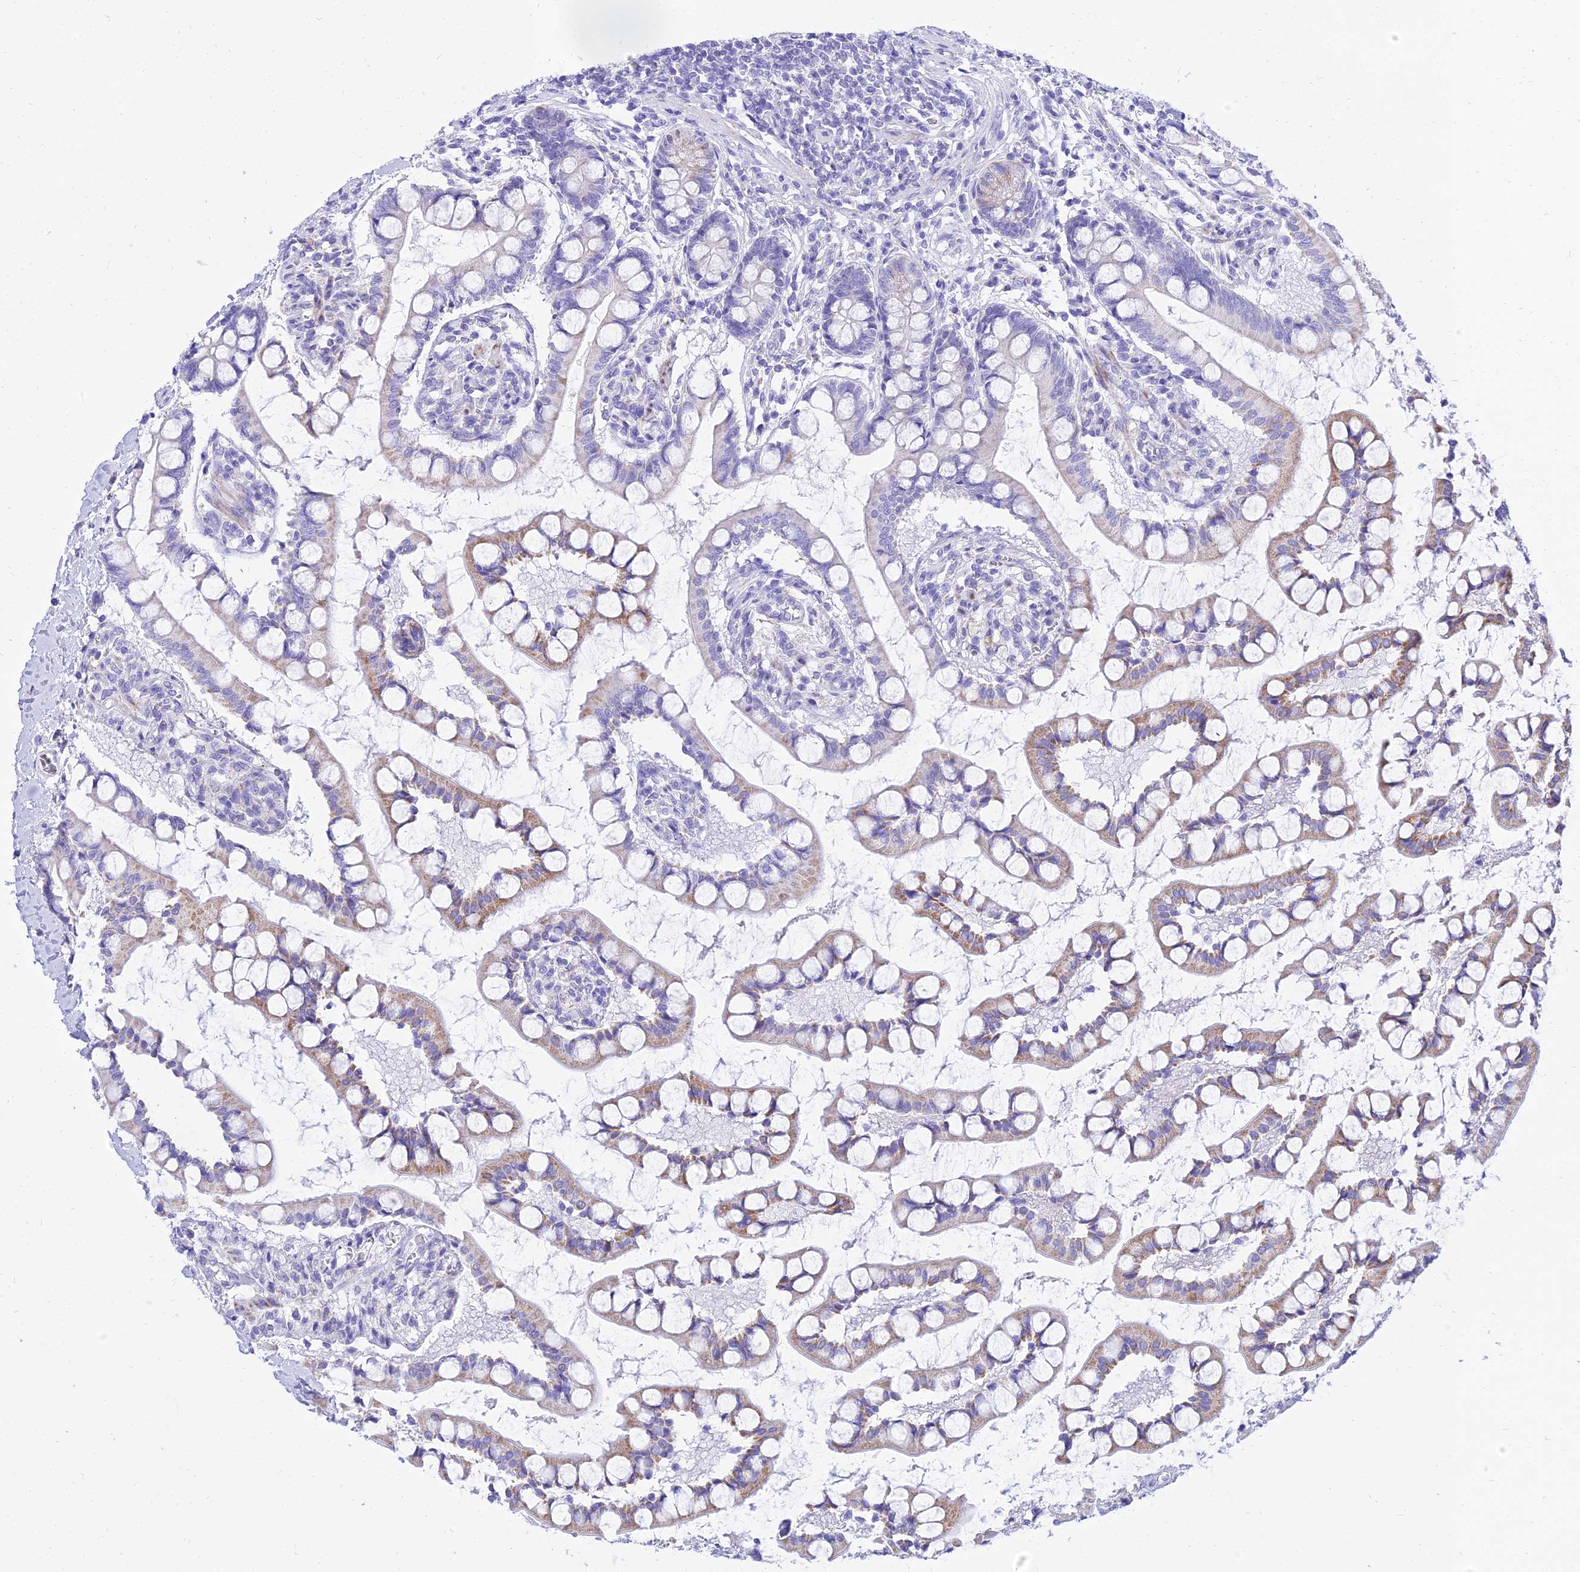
{"staining": {"intensity": "moderate", "quantity": "25%-75%", "location": "cytoplasmic/membranous"}, "tissue": "small intestine", "cell_type": "Glandular cells", "image_type": "normal", "snomed": [{"axis": "morphology", "description": "Normal tissue, NOS"}, {"axis": "topography", "description": "Small intestine"}], "caption": "This micrograph demonstrates immunohistochemistry (IHC) staining of benign human small intestine, with medium moderate cytoplasmic/membranous positivity in about 25%-75% of glandular cells.", "gene": "PKN3", "patient": {"sex": "male", "age": 52}}